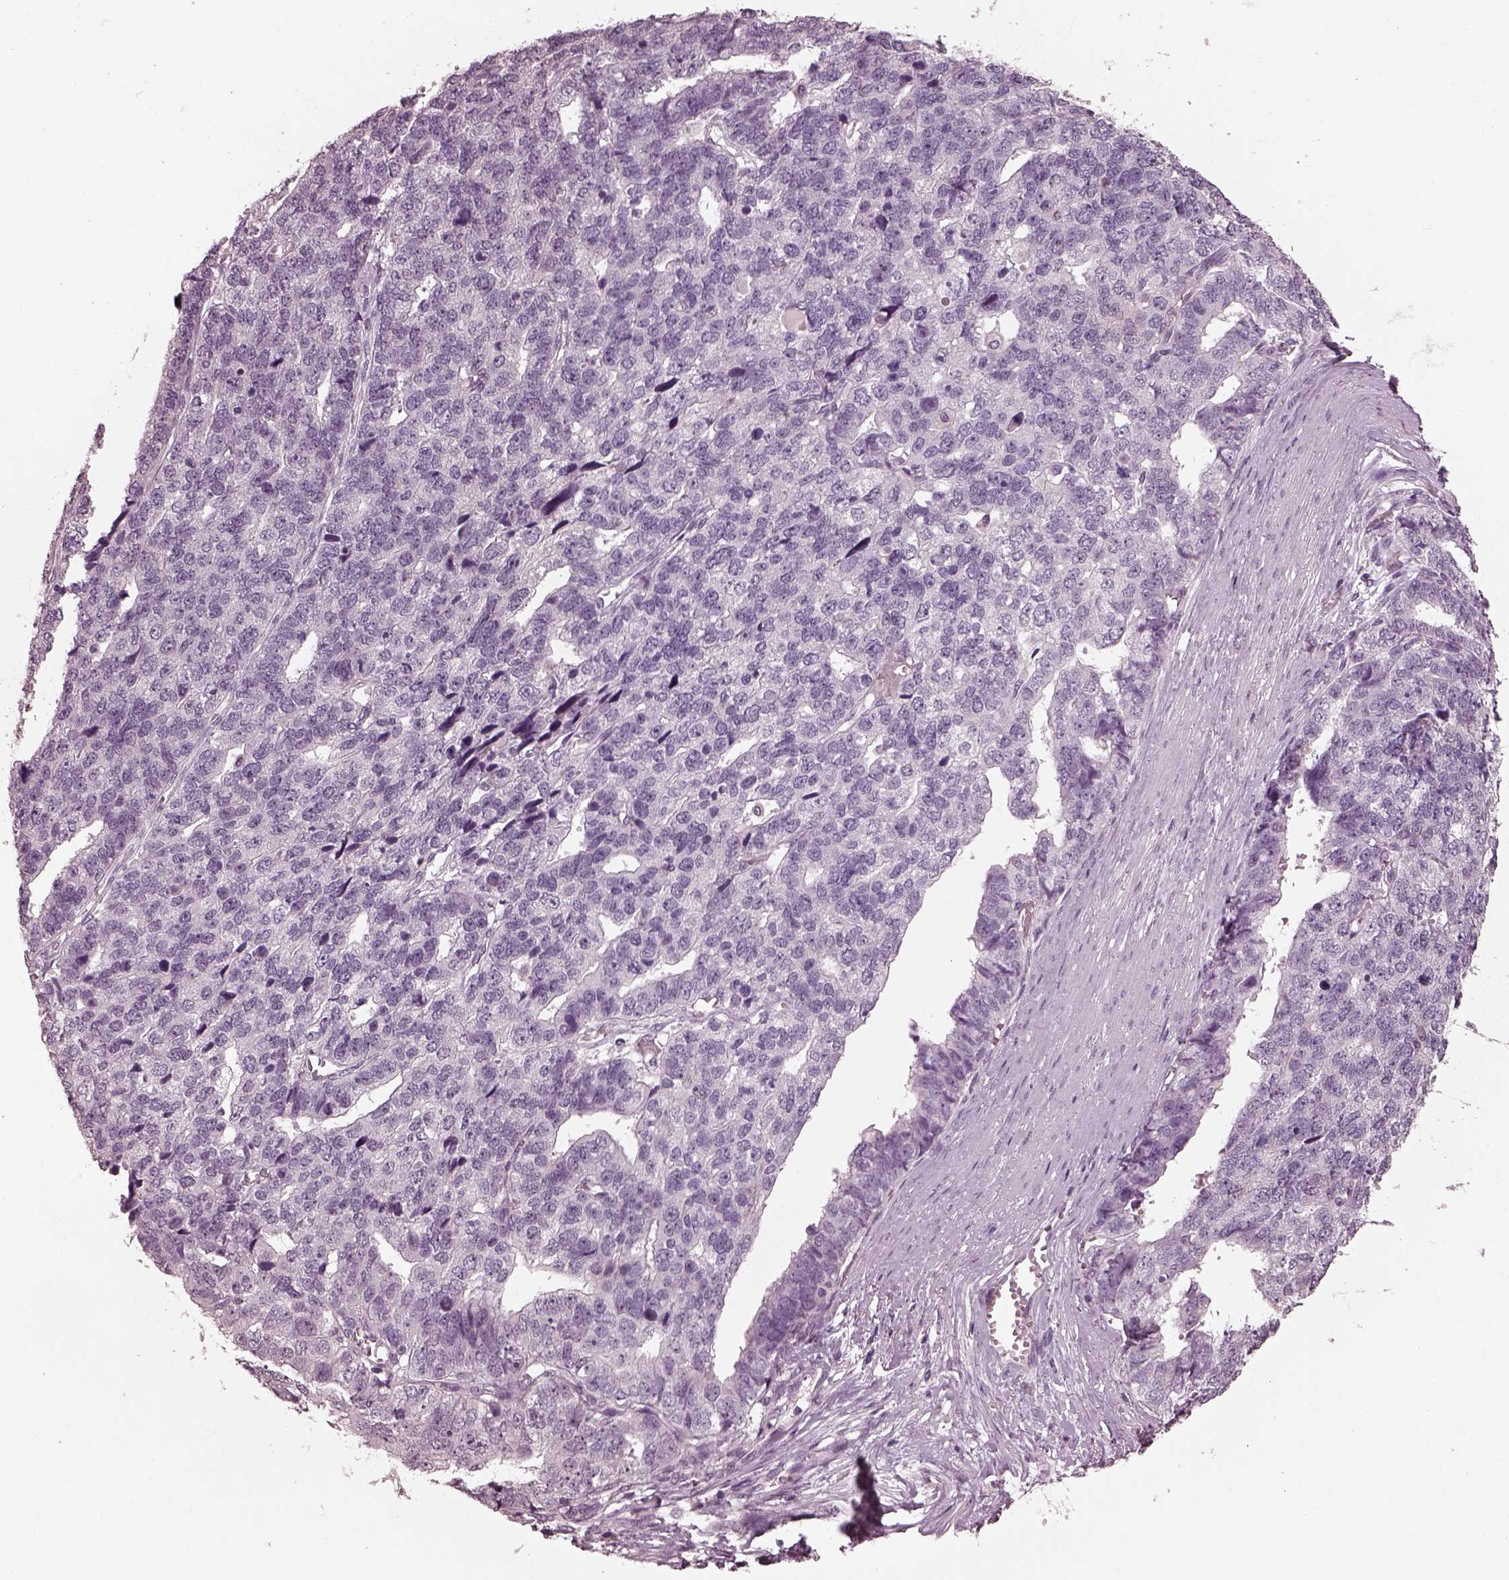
{"staining": {"intensity": "negative", "quantity": "none", "location": "none"}, "tissue": "stomach cancer", "cell_type": "Tumor cells", "image_type": "cancer", "snomed": [{"axis": "morphology", "description": "Adenocarcinoma, NOS"}, {"axis": "topography", "description": "Stomach"}], "caption": "The image shows no significant expression in tumor cells of stomach cancer (adenocarcinoma). (DAB (3,3'-diaminobenzidine) immunohistochemistry visualized using brightfield microscopy, high magnification).", "gene": "TSKS", "patient": {"sex": "male", "age": 69}}